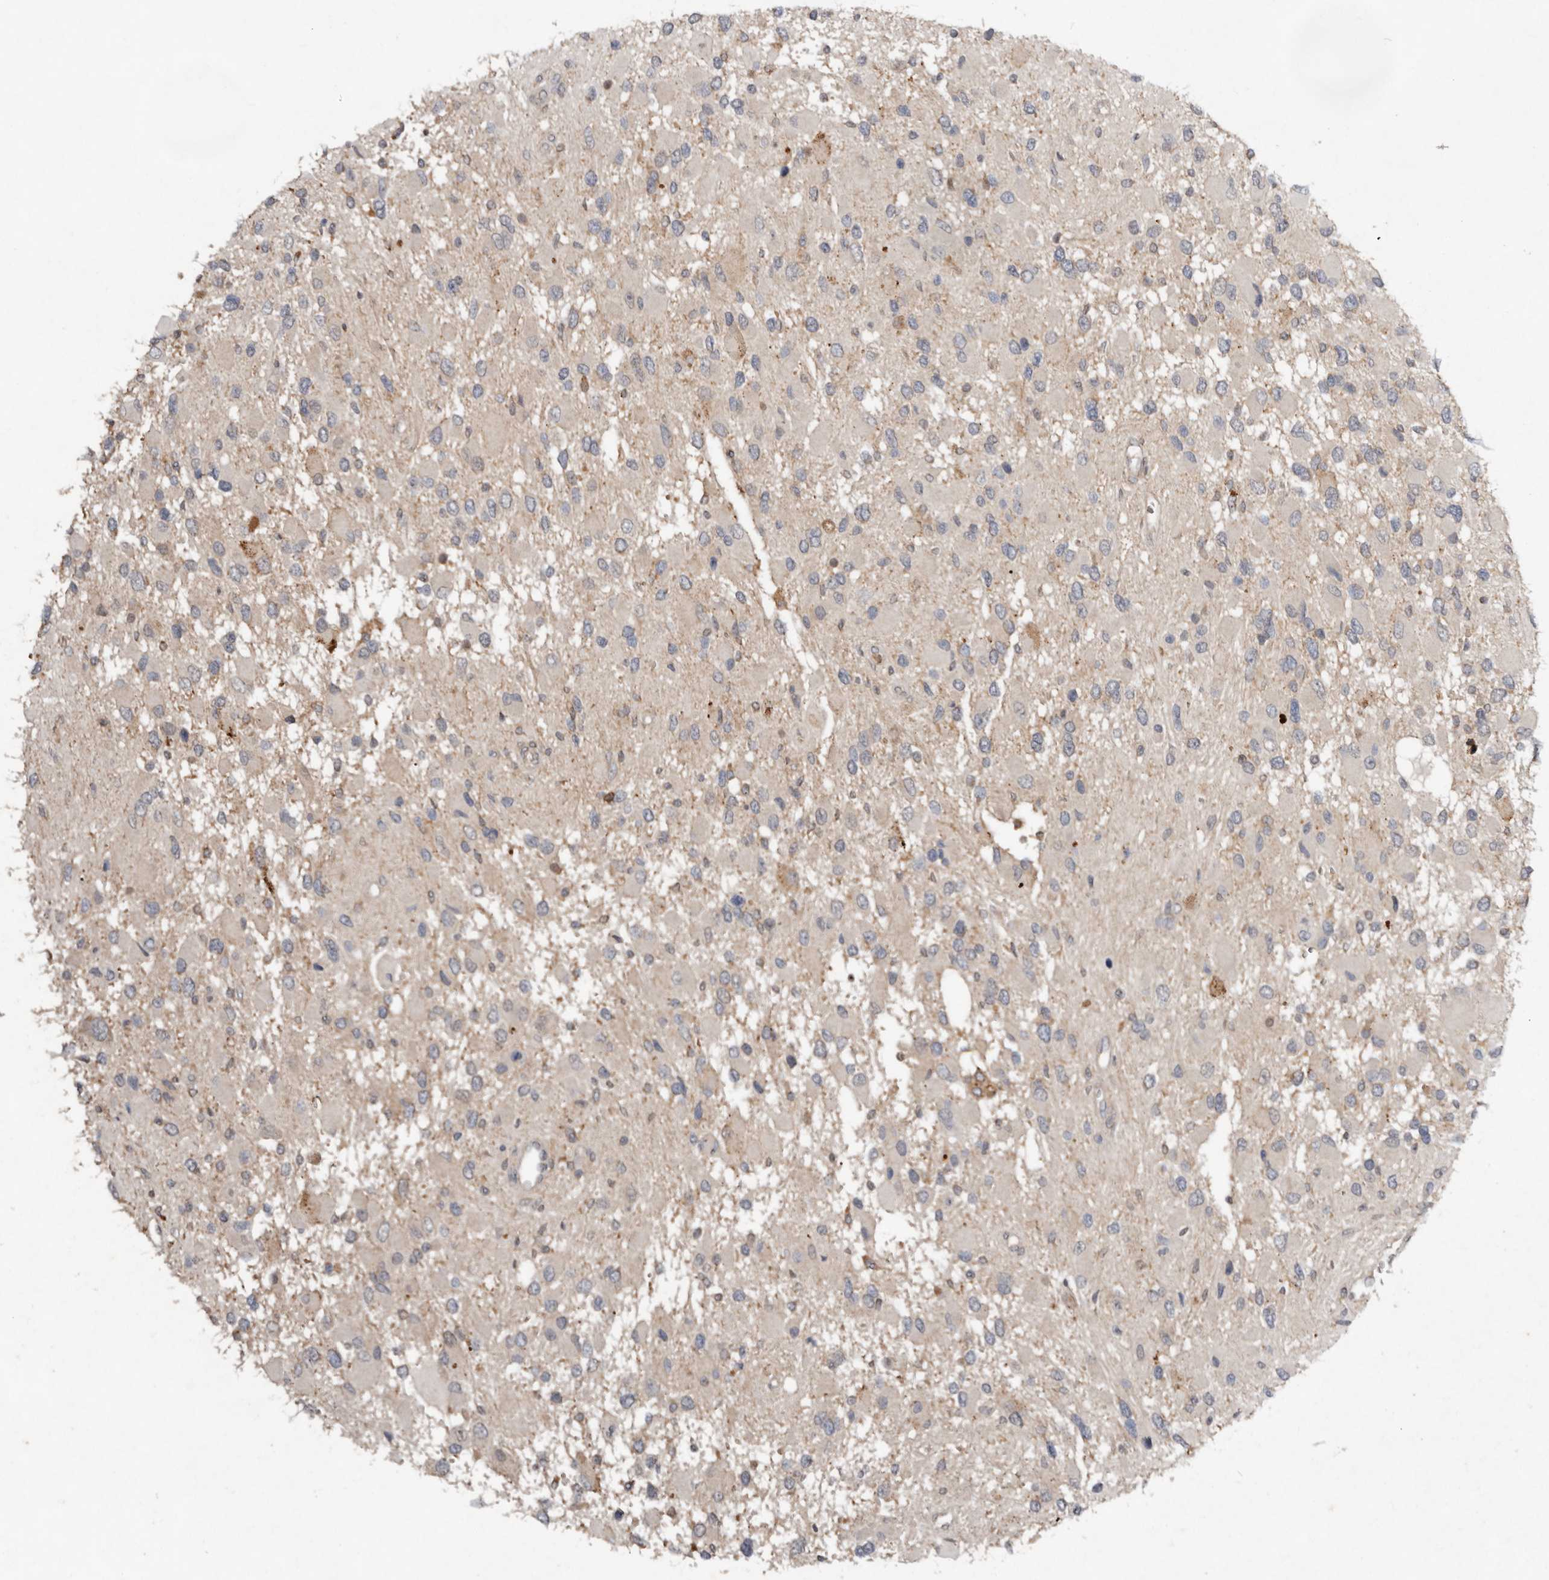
{"staining": {"intensity": "negative", "quantity": "none", "location": "none"}, "tissue": "glioma", "cell_type": "Tumor cells", "image_type": "cancer", "snomed": [{"axis": "morphology", "description": "Glioma, malignant, High grade"}, {"axis": "topography", "description": "Brain"}], "caption": "Glioma was stained to show a protein in brown. There is no significant staining in tumor cells.", "gene": "EDEM1", "patient": {"sex": "male", "age": 53}}